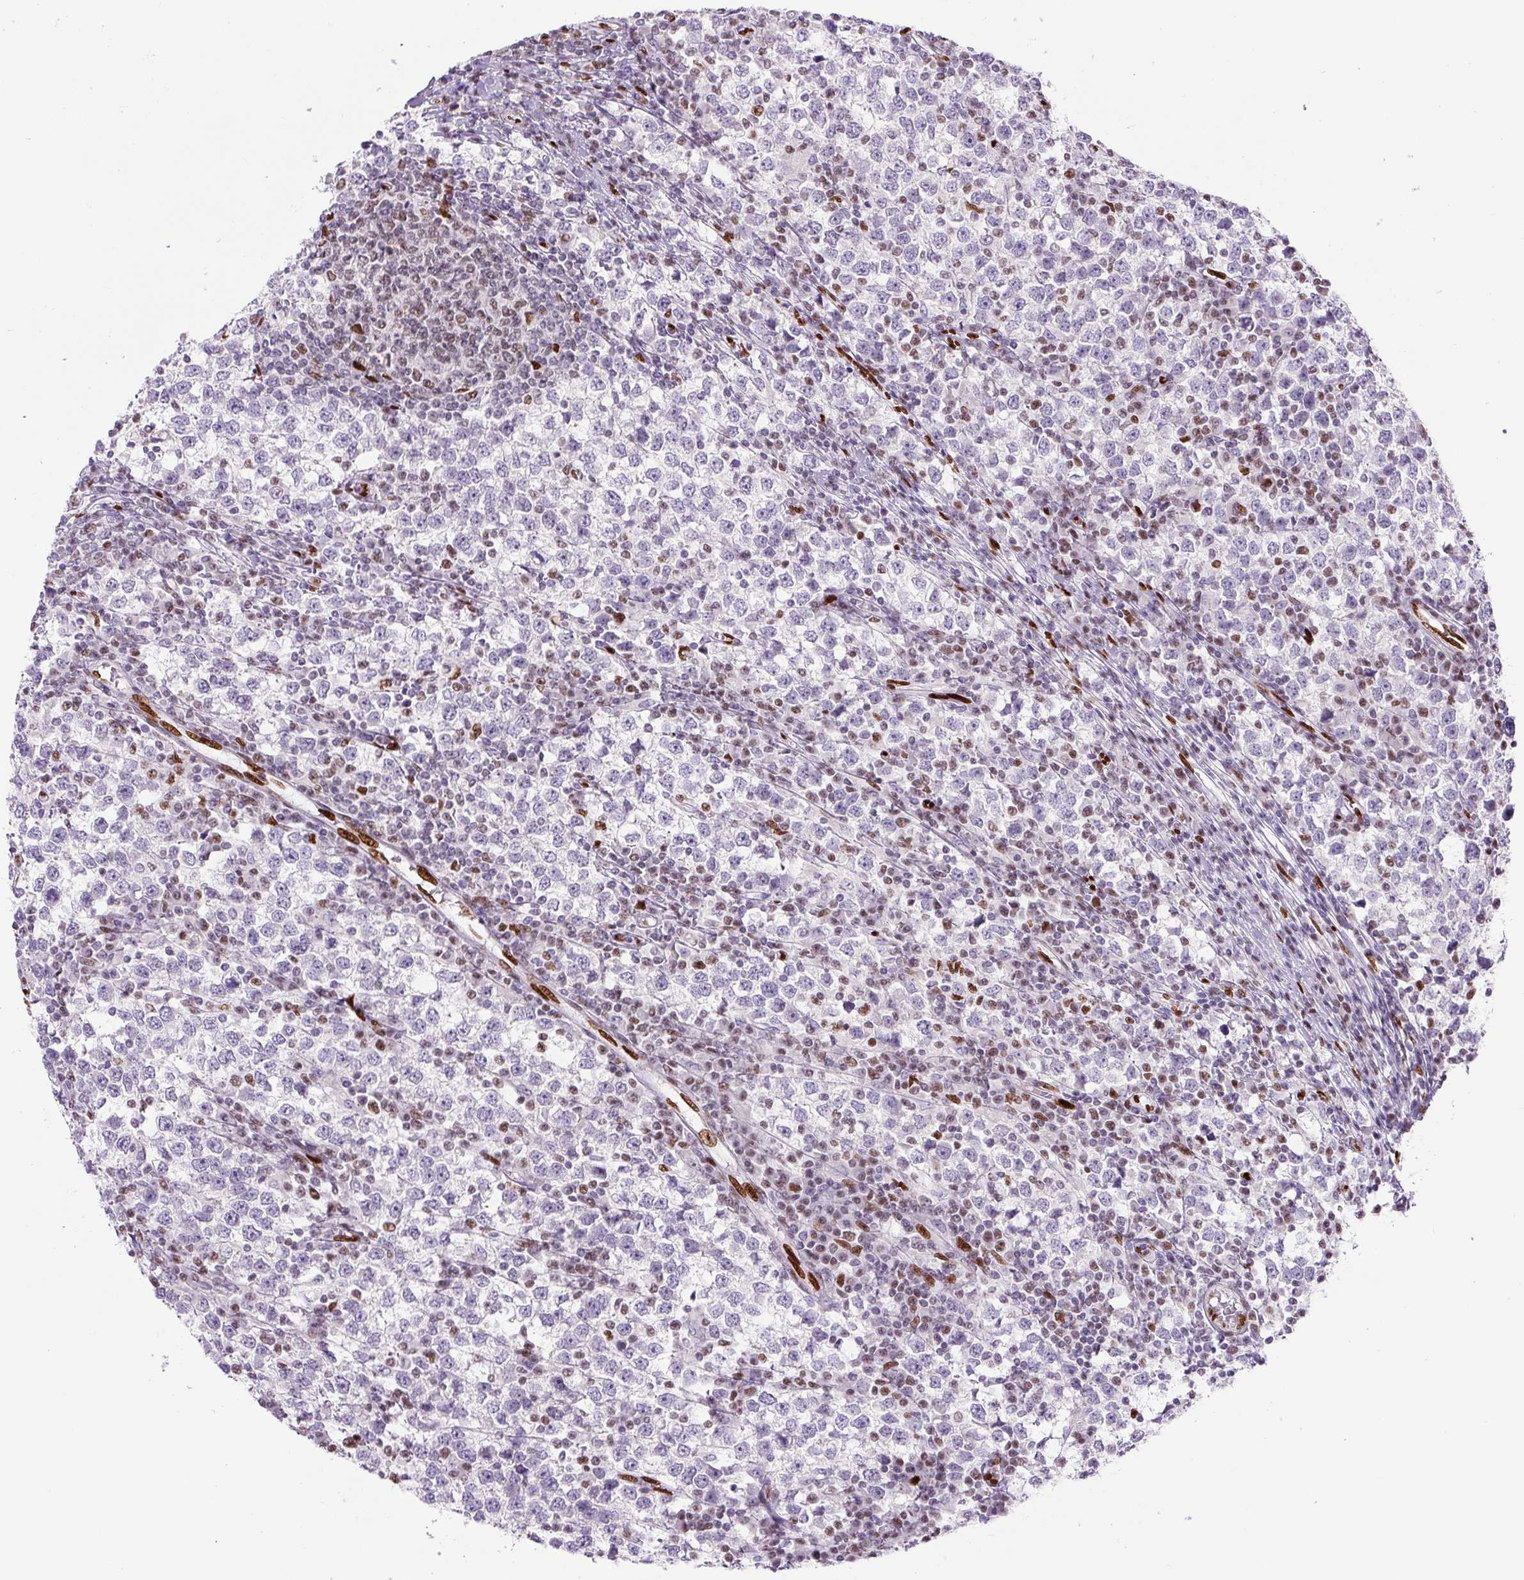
{"staining": {"intensity": "moderate", "quantity": "<25%", "location": "nuclear"}, "tissue": "testis cancer", "cell_type": "Tumor cells", "image_type": "cancer", "snomed": [{"axis": "morphology", "description": "Seminoma, NOS"}, {"axis": "topography", "description": "Testis"}], "caption": "IHC photomicrograph of neoplastic tissue: testis cancer stained using immunohistochemistry exhibits low levels of moderate protein expression localized specifically in the nuclear of tumor cells, appearing as a nuclear brown color.", "gene": "ZEB1", "patient": {"sex": "male", "age": 65}}